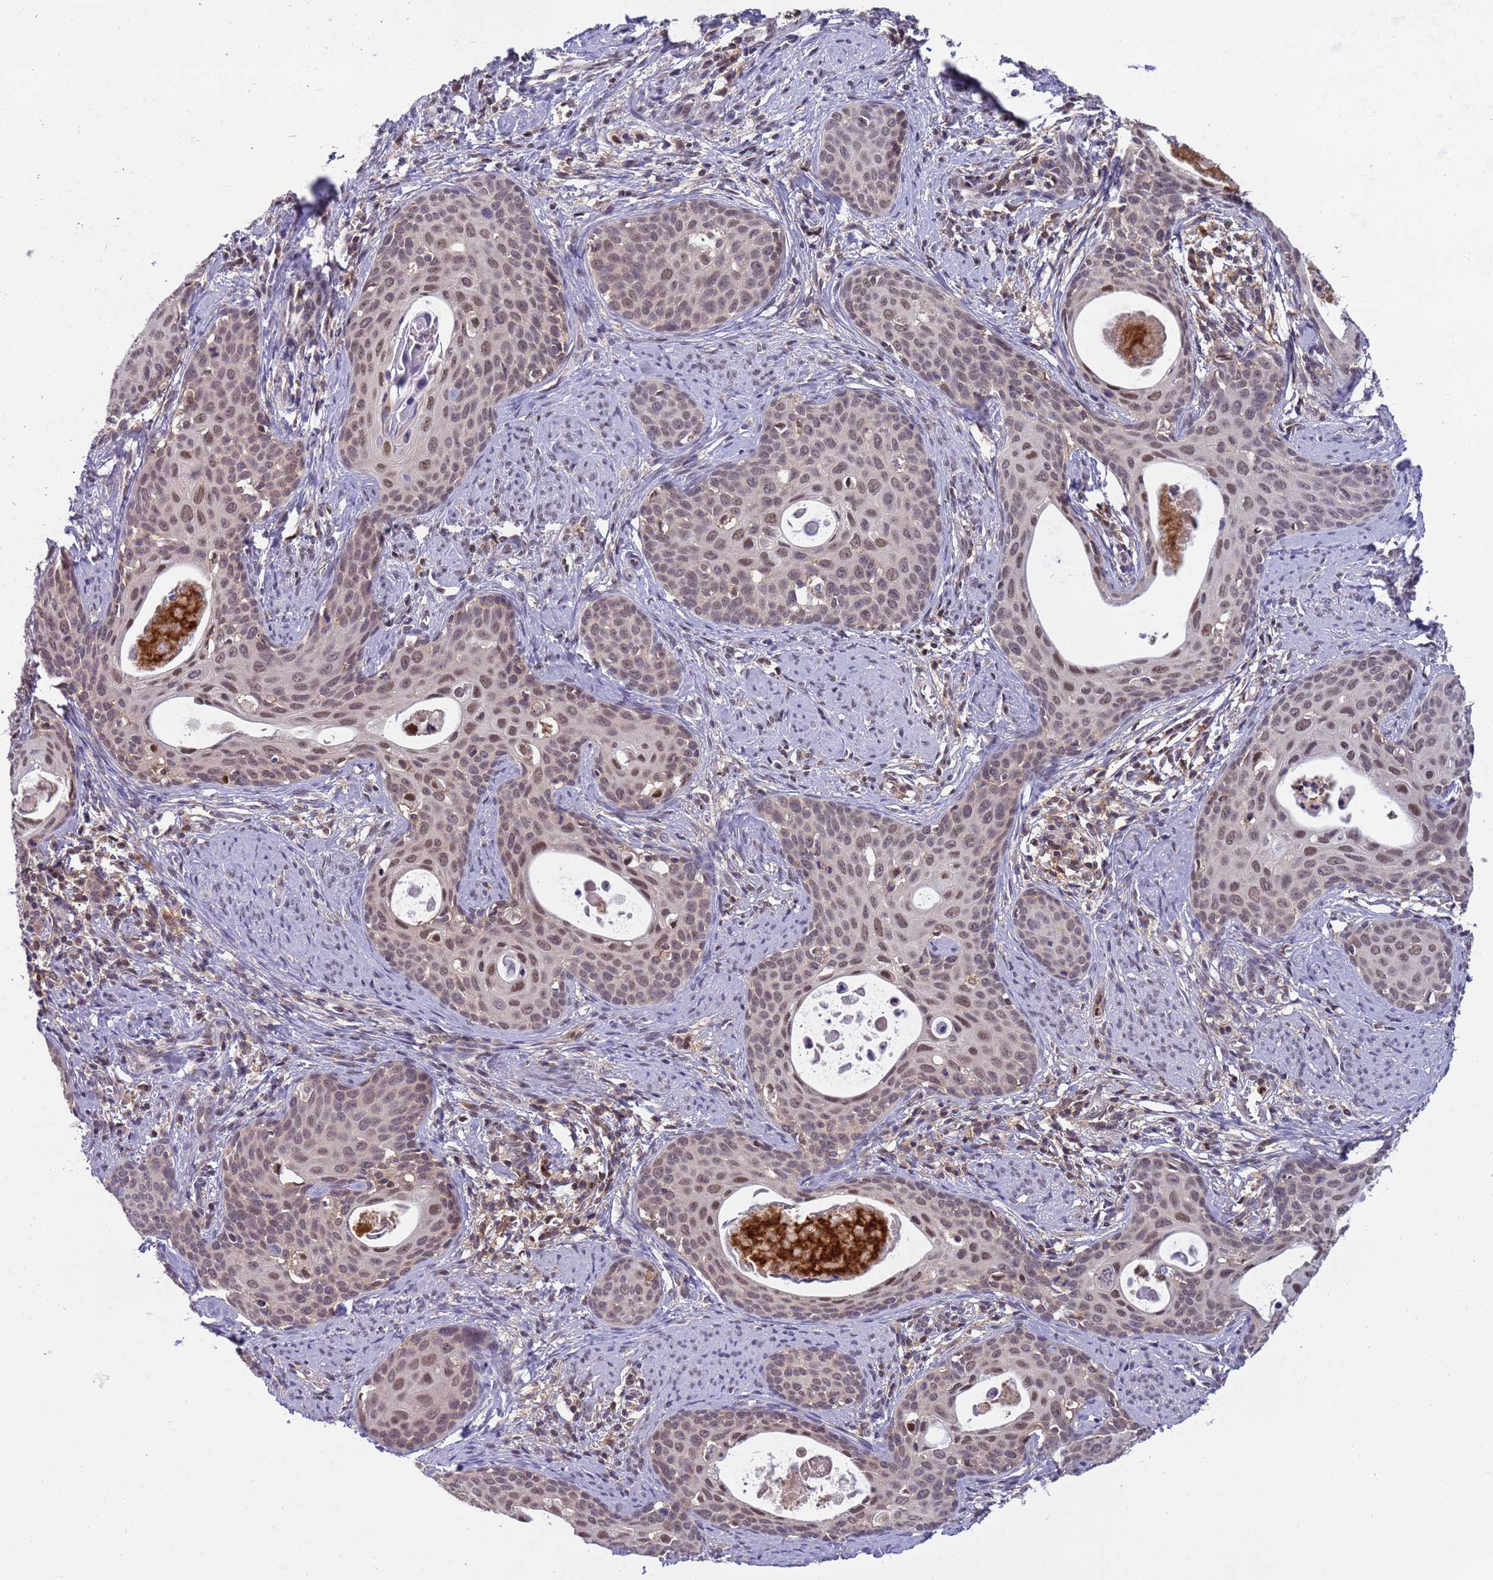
{"staining": {"intensity": "weak", "quantity": "25%-75%", "location": "nuclear"}, "tissue": "cervical cancer", "cell_type": "Tumor cells", "image_type": "cancer", "snomed": [{"axis": "morphology", "description": "Squamous cell carcinoma, NOS"}, {"axis": "topography", "description": "Cervix"}], "caption": "Tumor cells reveal weak nuclear positivity in about 25%-75% of cells in cervical cancer. (IHC, brightfield microscopy, high magnification).", "gene": "CD53", "patient": {"sex": "female", "age": 46}}